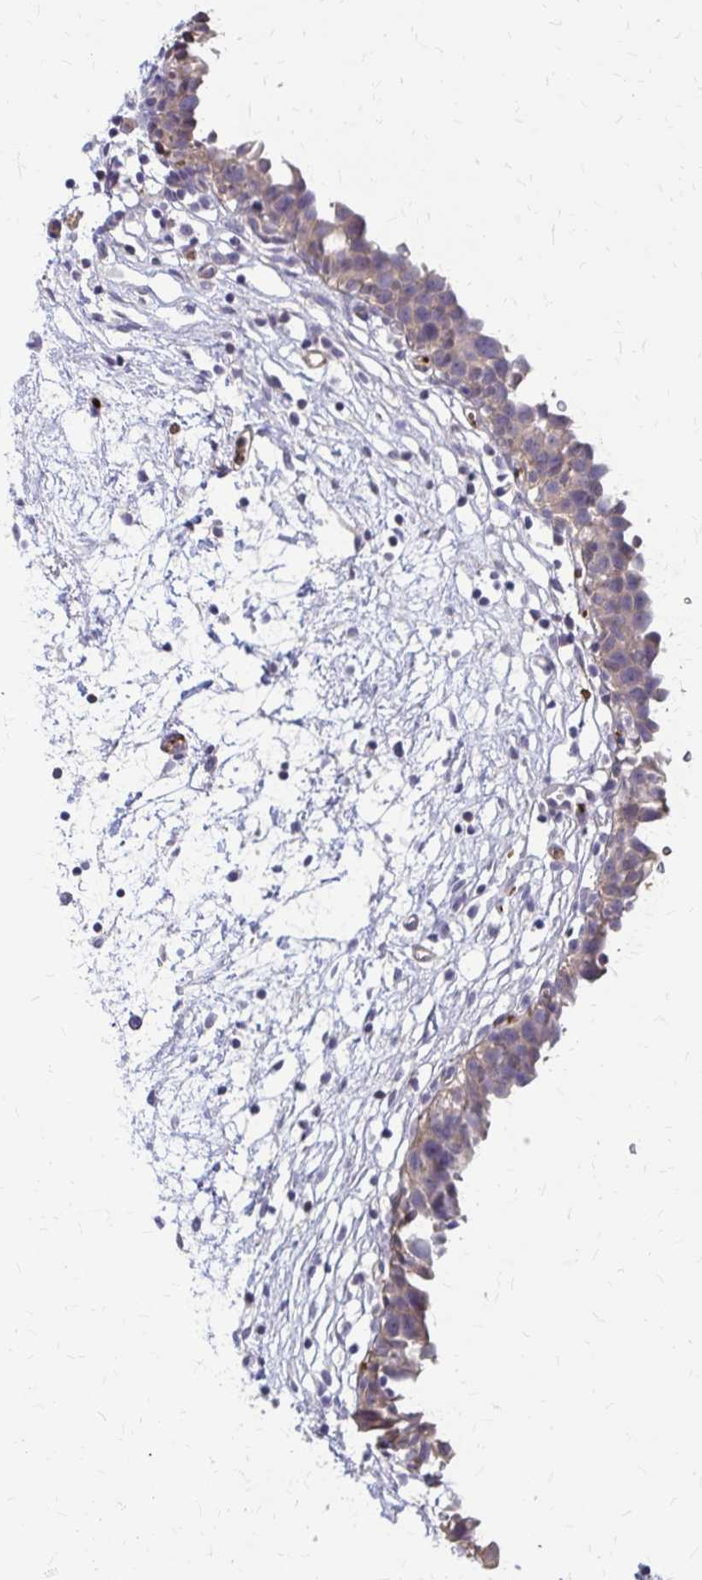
{"staining": {"intensity": "weak", "quantity": "25%-75%", "location": "cytoplasmic/membranous"}, "tissue": "urinary bladder", "cell_type": "Urothelial cells", "image_type": "normal", "snomed": [{"axis": "morphology", "description": "Normal tissue, NOS"}, {"axis": "topography", "description": "Urinary bladder"}], "caption": "DAB immunohistochemical staining of normal urinary bladder reveals weak cytoplasmic/membranous protein positivity in about 25%-75% of urothelial cells.", "gene": "IFI44L", "patient": {"sex": "male", "age": 37}}